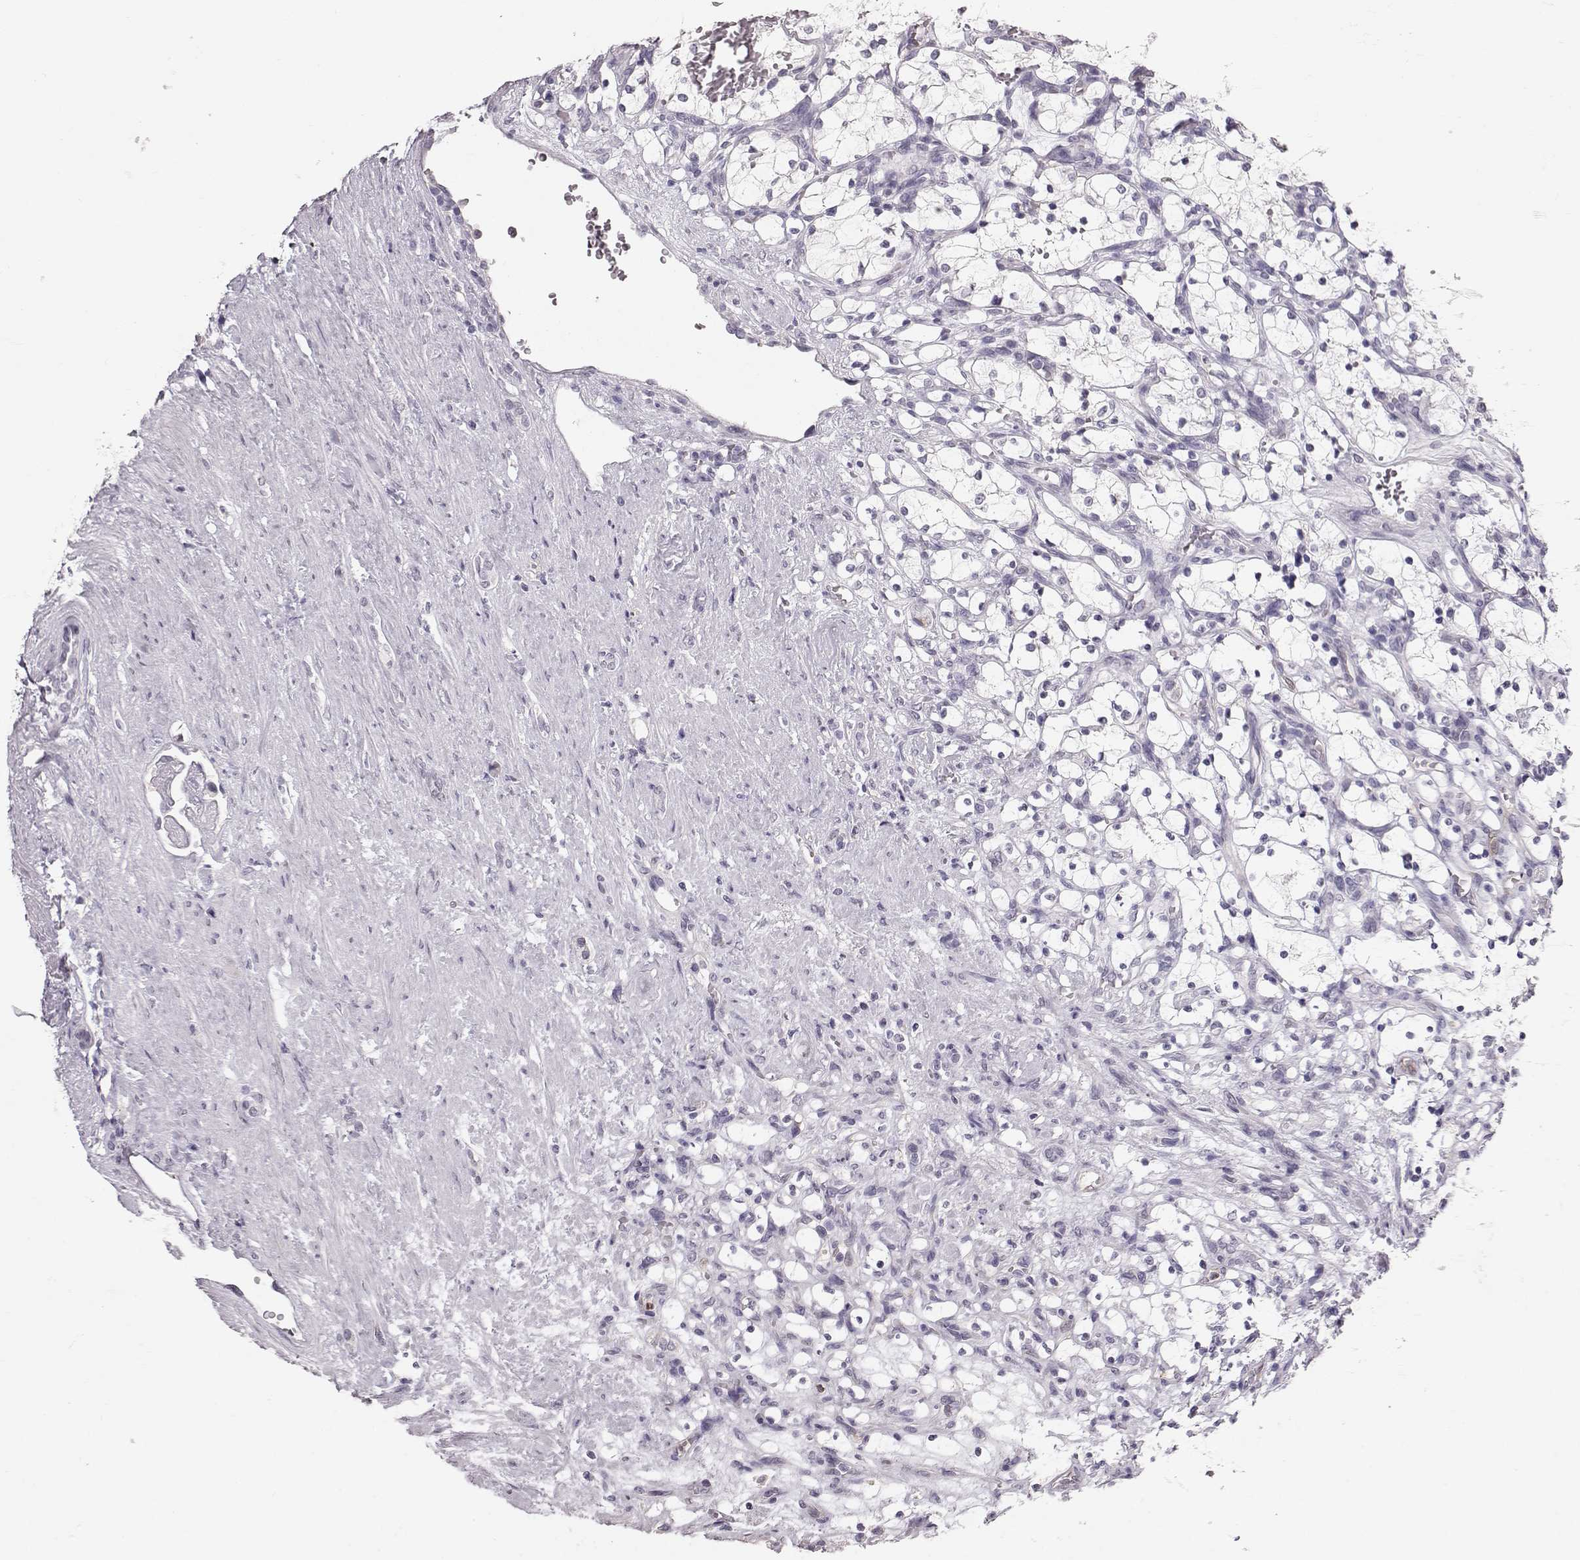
{"staining": {"intensity": "negative", "quantity": "none", "location": "none"}, "tissue": "renal cancer", "cell_type": "Tumor cells", "image_type": "cancer", "snomed": [{"axis": "morphology", "description": "Adenocarcinoma, NOS"}, {"axis": "topography", "description": "Kidney"}], "caption": "A histopathology image of human adenocarcinoma (renal) is negative for staining in tumor cells.", "gene": "POU1F1", "patient": {"sex": "female", "age": 69}}